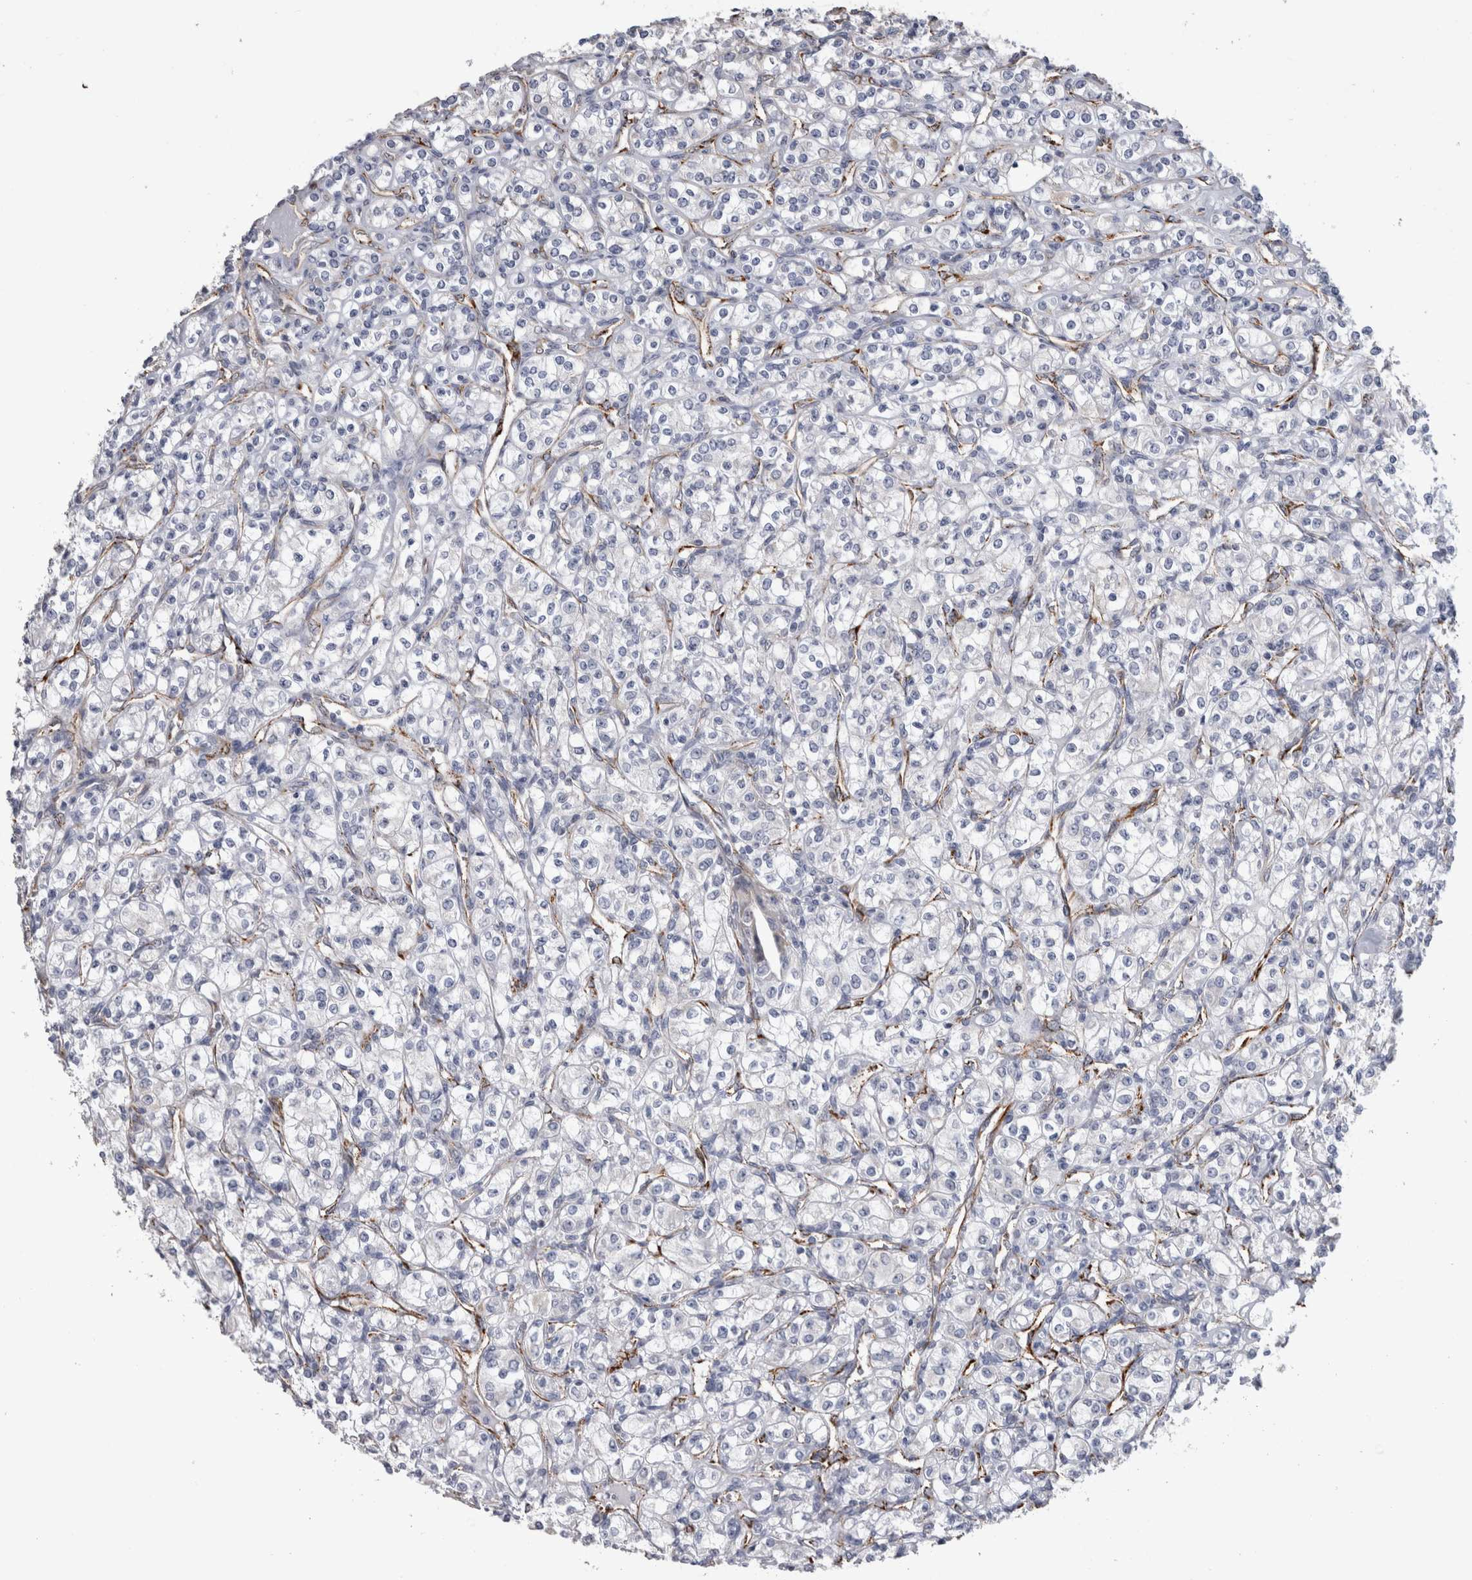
{"staining": {"intensity": "negative", "quantity": "none", "location": "none"}, "tissue": "renal cancer", "cell_type": "Tumor cells", "image_type": "cancer", "snomed": [{"axis": "morphology", "description": "Adenocarcinoma, NOS"}, {"axis": "topography", "description": "Kidney"}], "caption": "The histopathology image displays no staining of tumor cells in renal adenocarcinoma.", "gene": "ACOT7", "patient": {"sex": "male", "age": 77}}